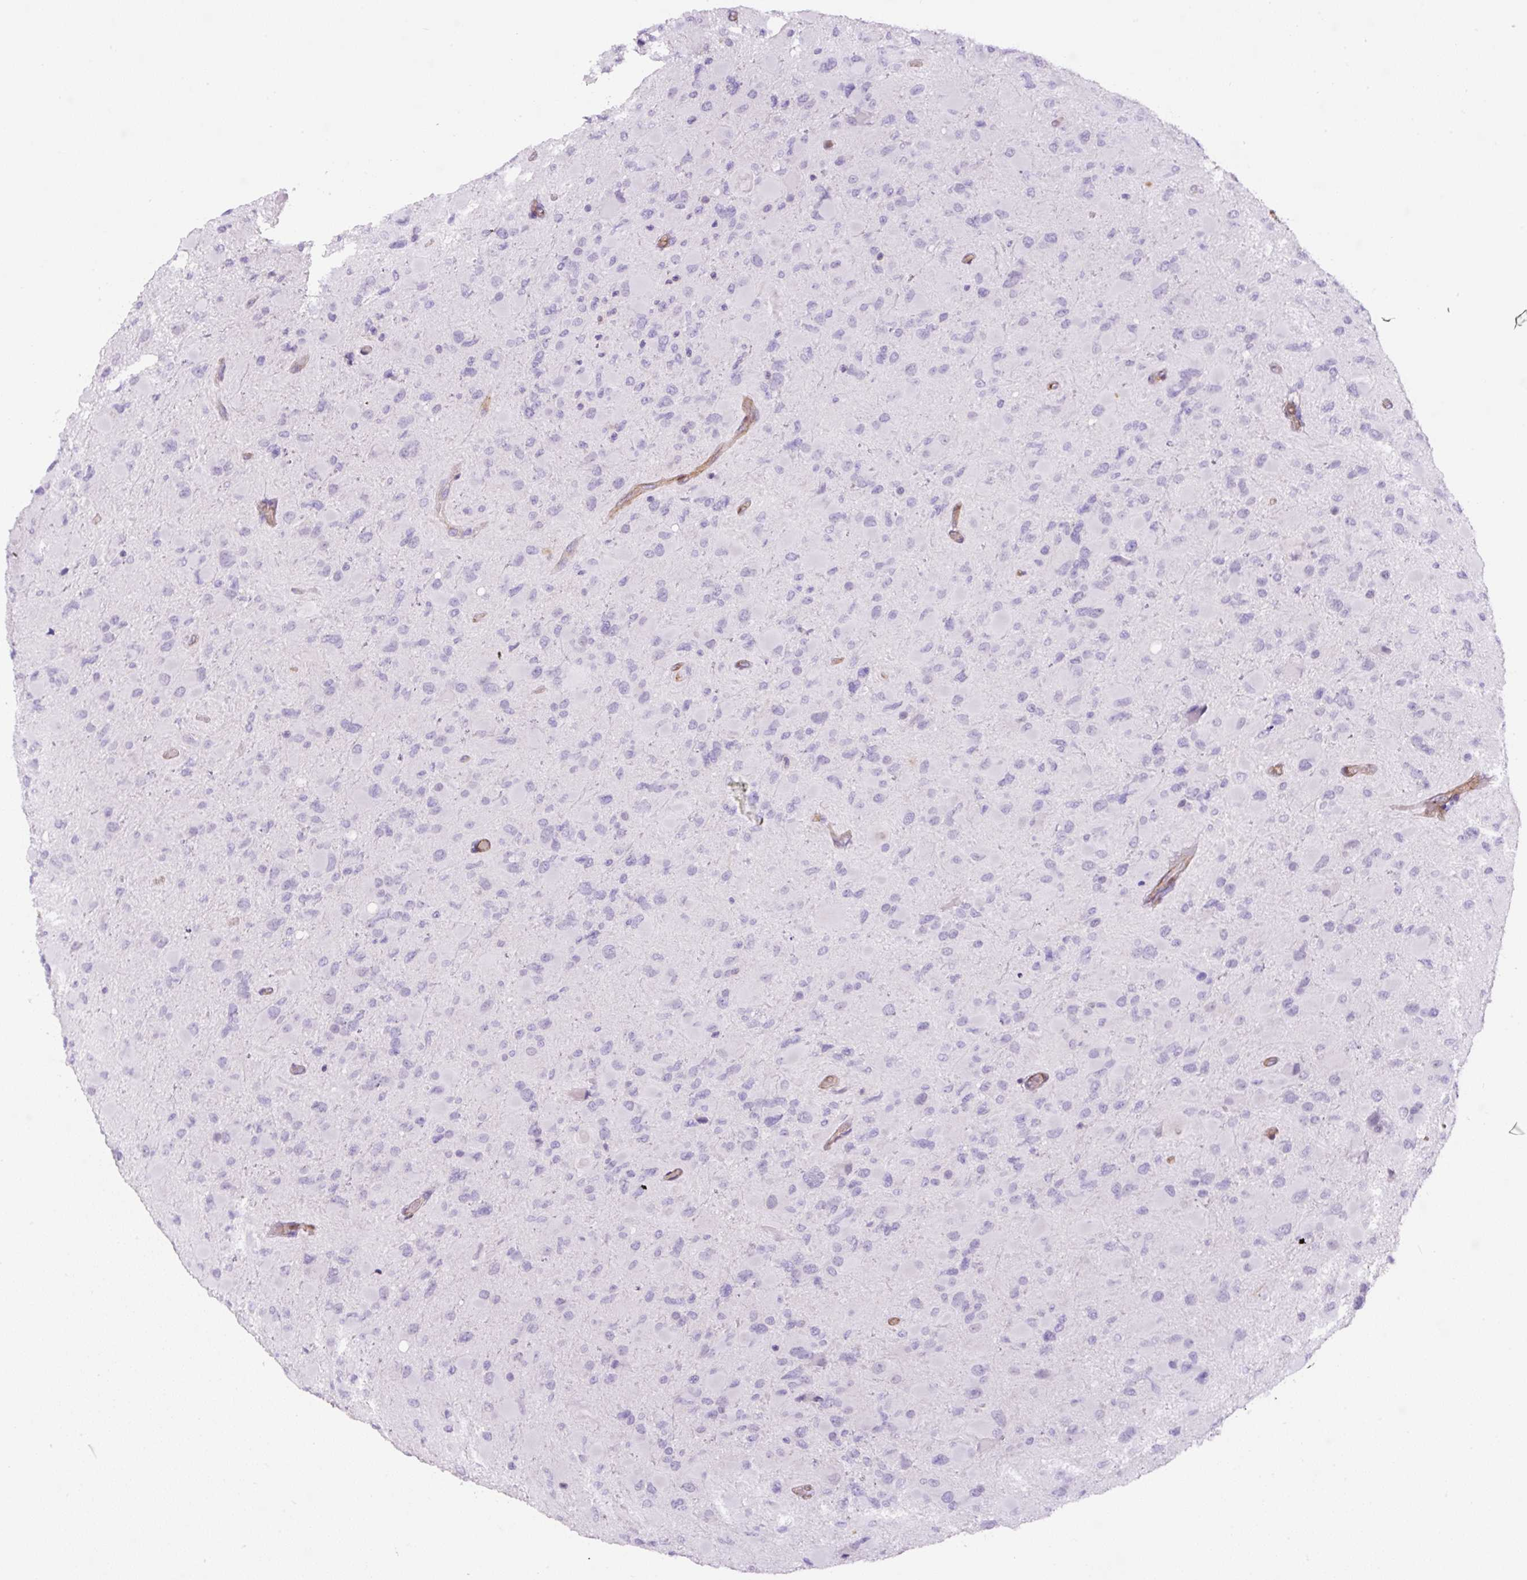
{"staining": {"intensity": "negative", "quantity": "none", "location": "none"}, "tissue": "glioma", "cell_type": "Tumor cells", "image_type": "cancer", "snomed": [{"axis": "morphology", "description": "Glioma, malignant, High grade"}, {"axis": "topography", "description": "Cerebral cortex"}], "caption": "This is an IHC photomicrograph of glioma. There is no positivity in tumor cells.", "gene": "B3GALT5", "patient": {"sex": "female", "age": 36}}